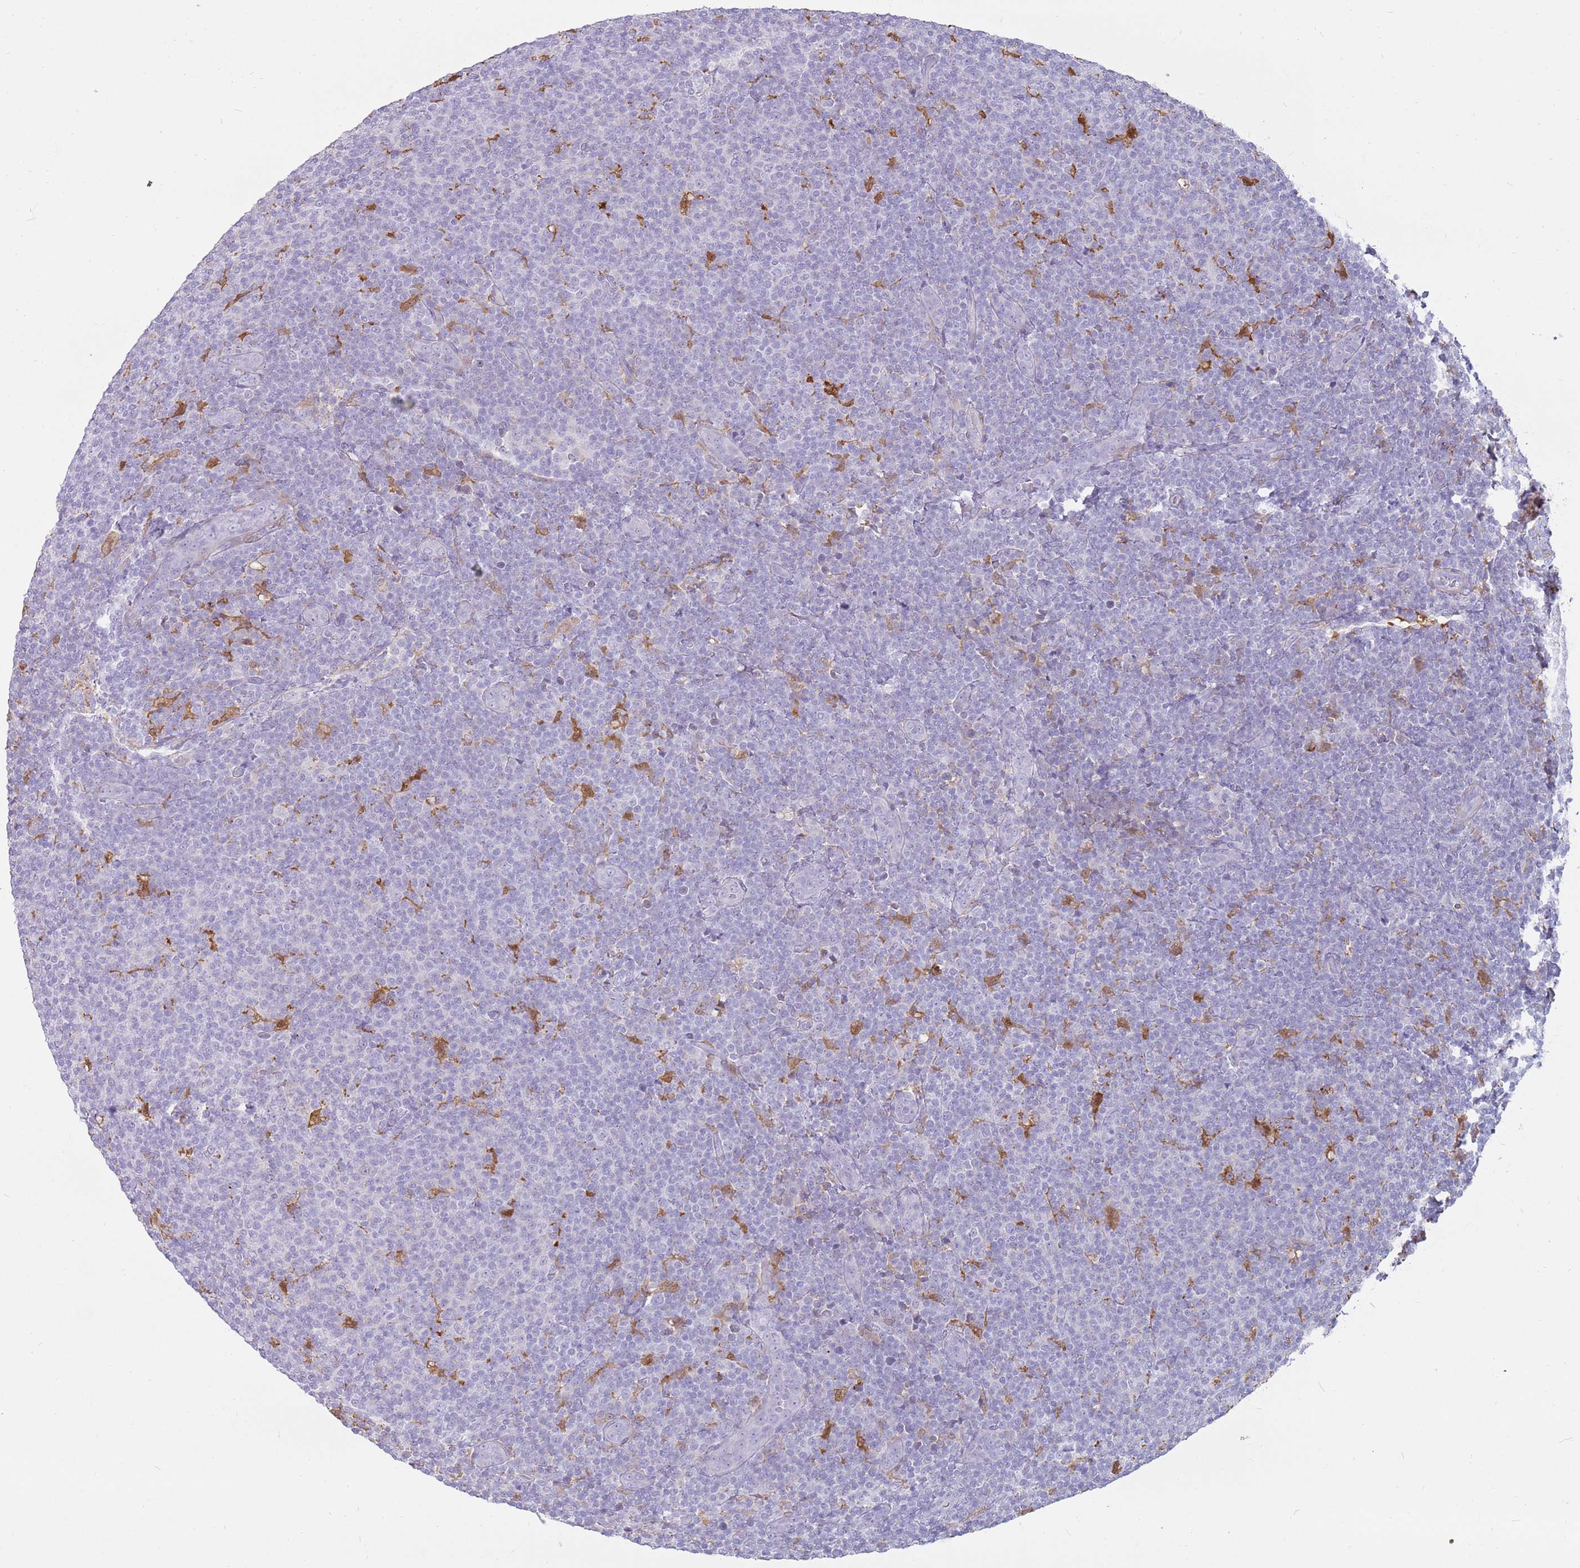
{"staining": {"intensity": "negative", "quantity": "none", "location": "none"}, "tissue": "lymphoma", "cell_type": "Tumor cells", "image_type": "cancer", "snomed": [{"axis": "morphology", "description": "Malignant lymphoma, non-Hodgkin's type, Low grade"}, {"axis": "topography", "description": "Lymph node"}], "caption": "A high-resolution micrograph shows immunohistochemistry staining of malignant lymphoma, non-Hodgkin's type (low-grade), which exhibits no significant positivity in tumor cells.", "gene": "DIPK1C", "patient": {"sex": "male", "age": 66}}